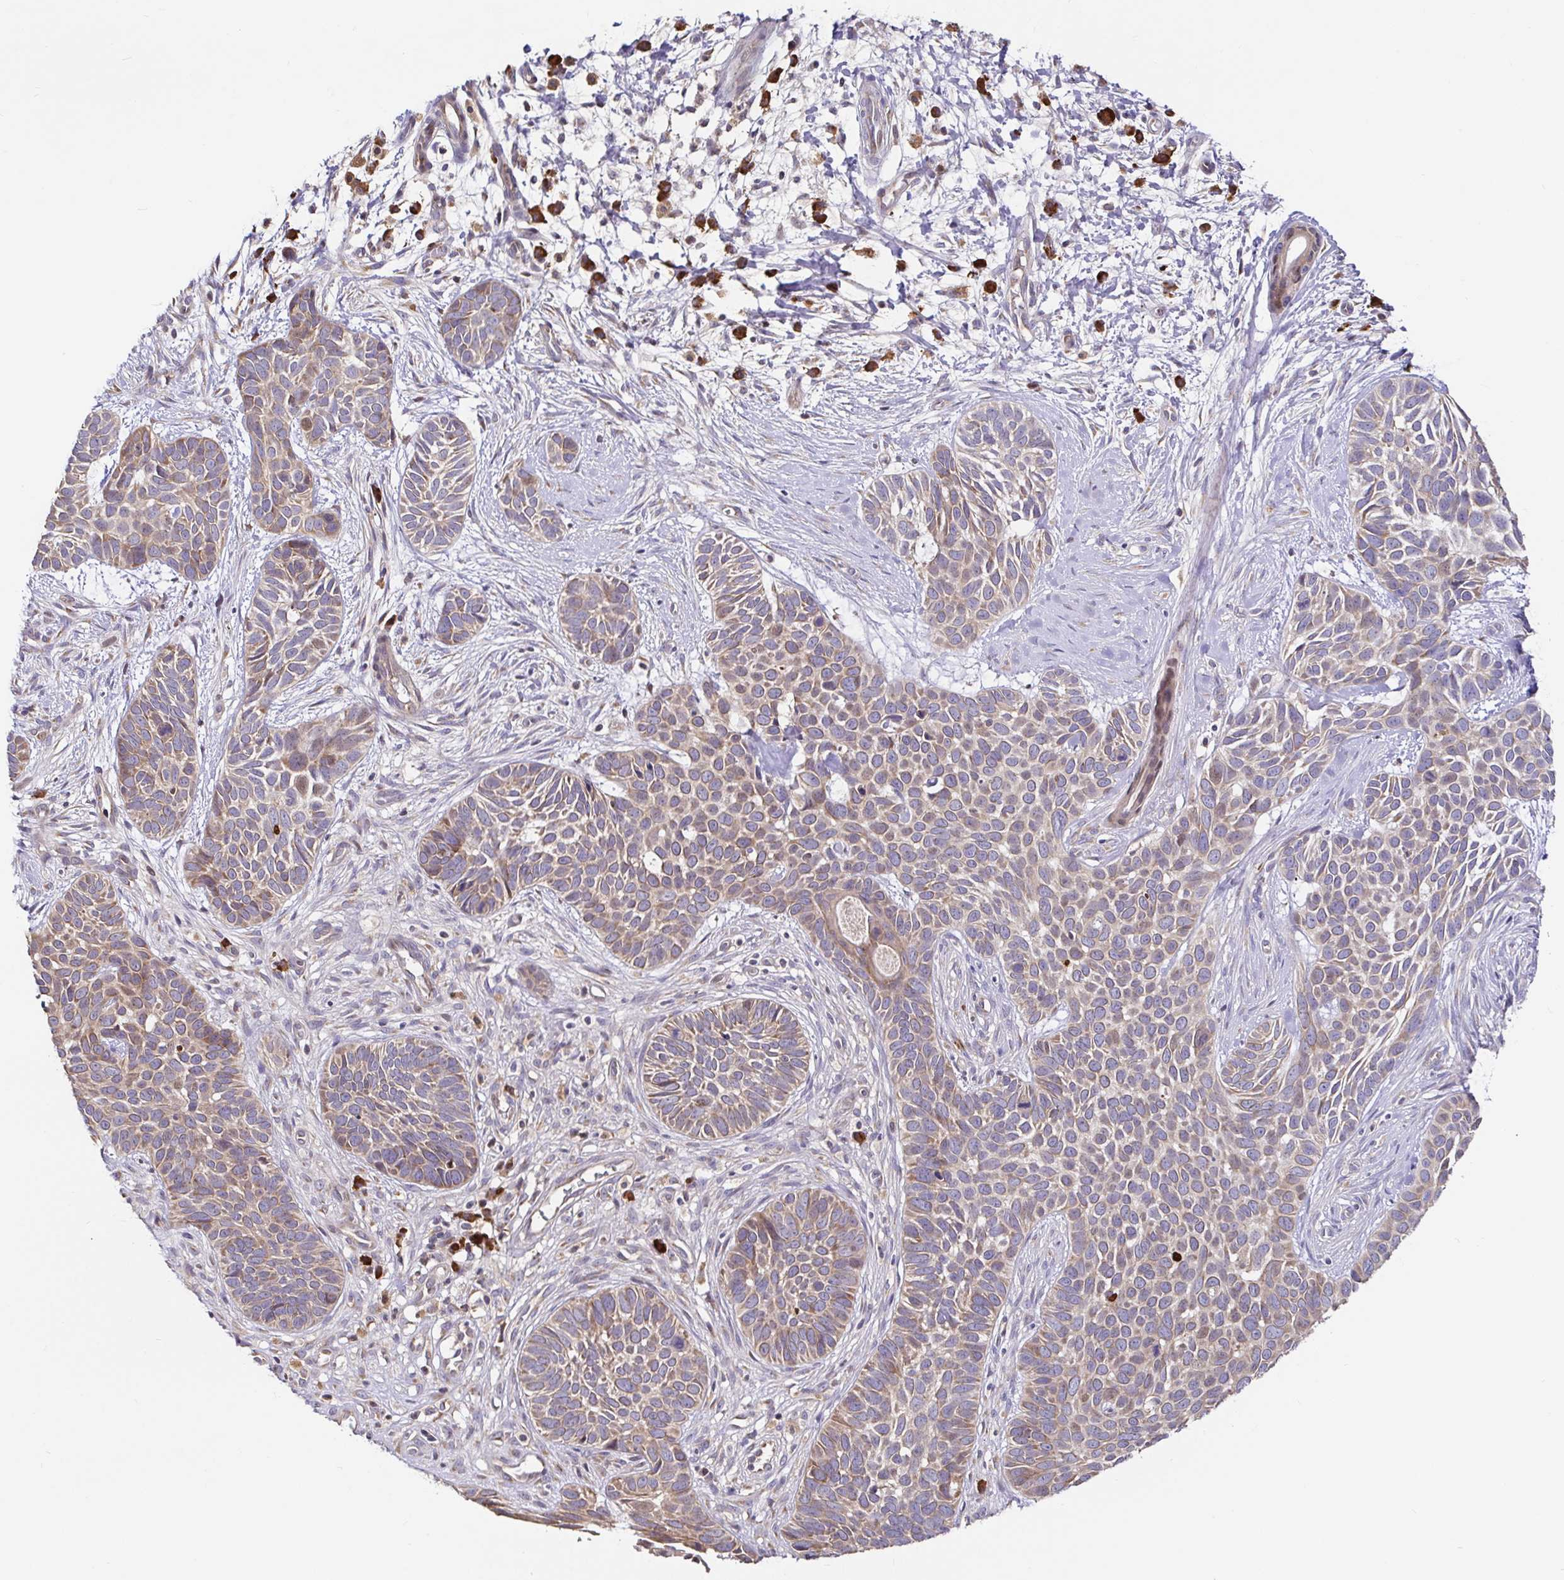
{"staining": {"intensity": "moderate", "quantity": ">75%", "location": "cytoplasmic/membranous"}, "tissue": "skin cancer", "cell_type": "Tumor cells", "image_type": "cancer", "snomed": [{"axis": "morphology", "description": "Basal cell carcinoma"}, {"axis": "topography", "description": "Skin"}], "caption": "High-magnification brightfield microscopy of skin cancer (basal cell carcinoma) stained with DAB (brown) and counterstained with hematoxylin (blue). tumor cells exhibit moderate cytoplasmic/membranous staining is present in about>75% of cells. Ihc stains the protein of interest in brown and the nuclei are stained blue.", "gene": "ELP1", "patient": {"sex": "male", "age": 69}}